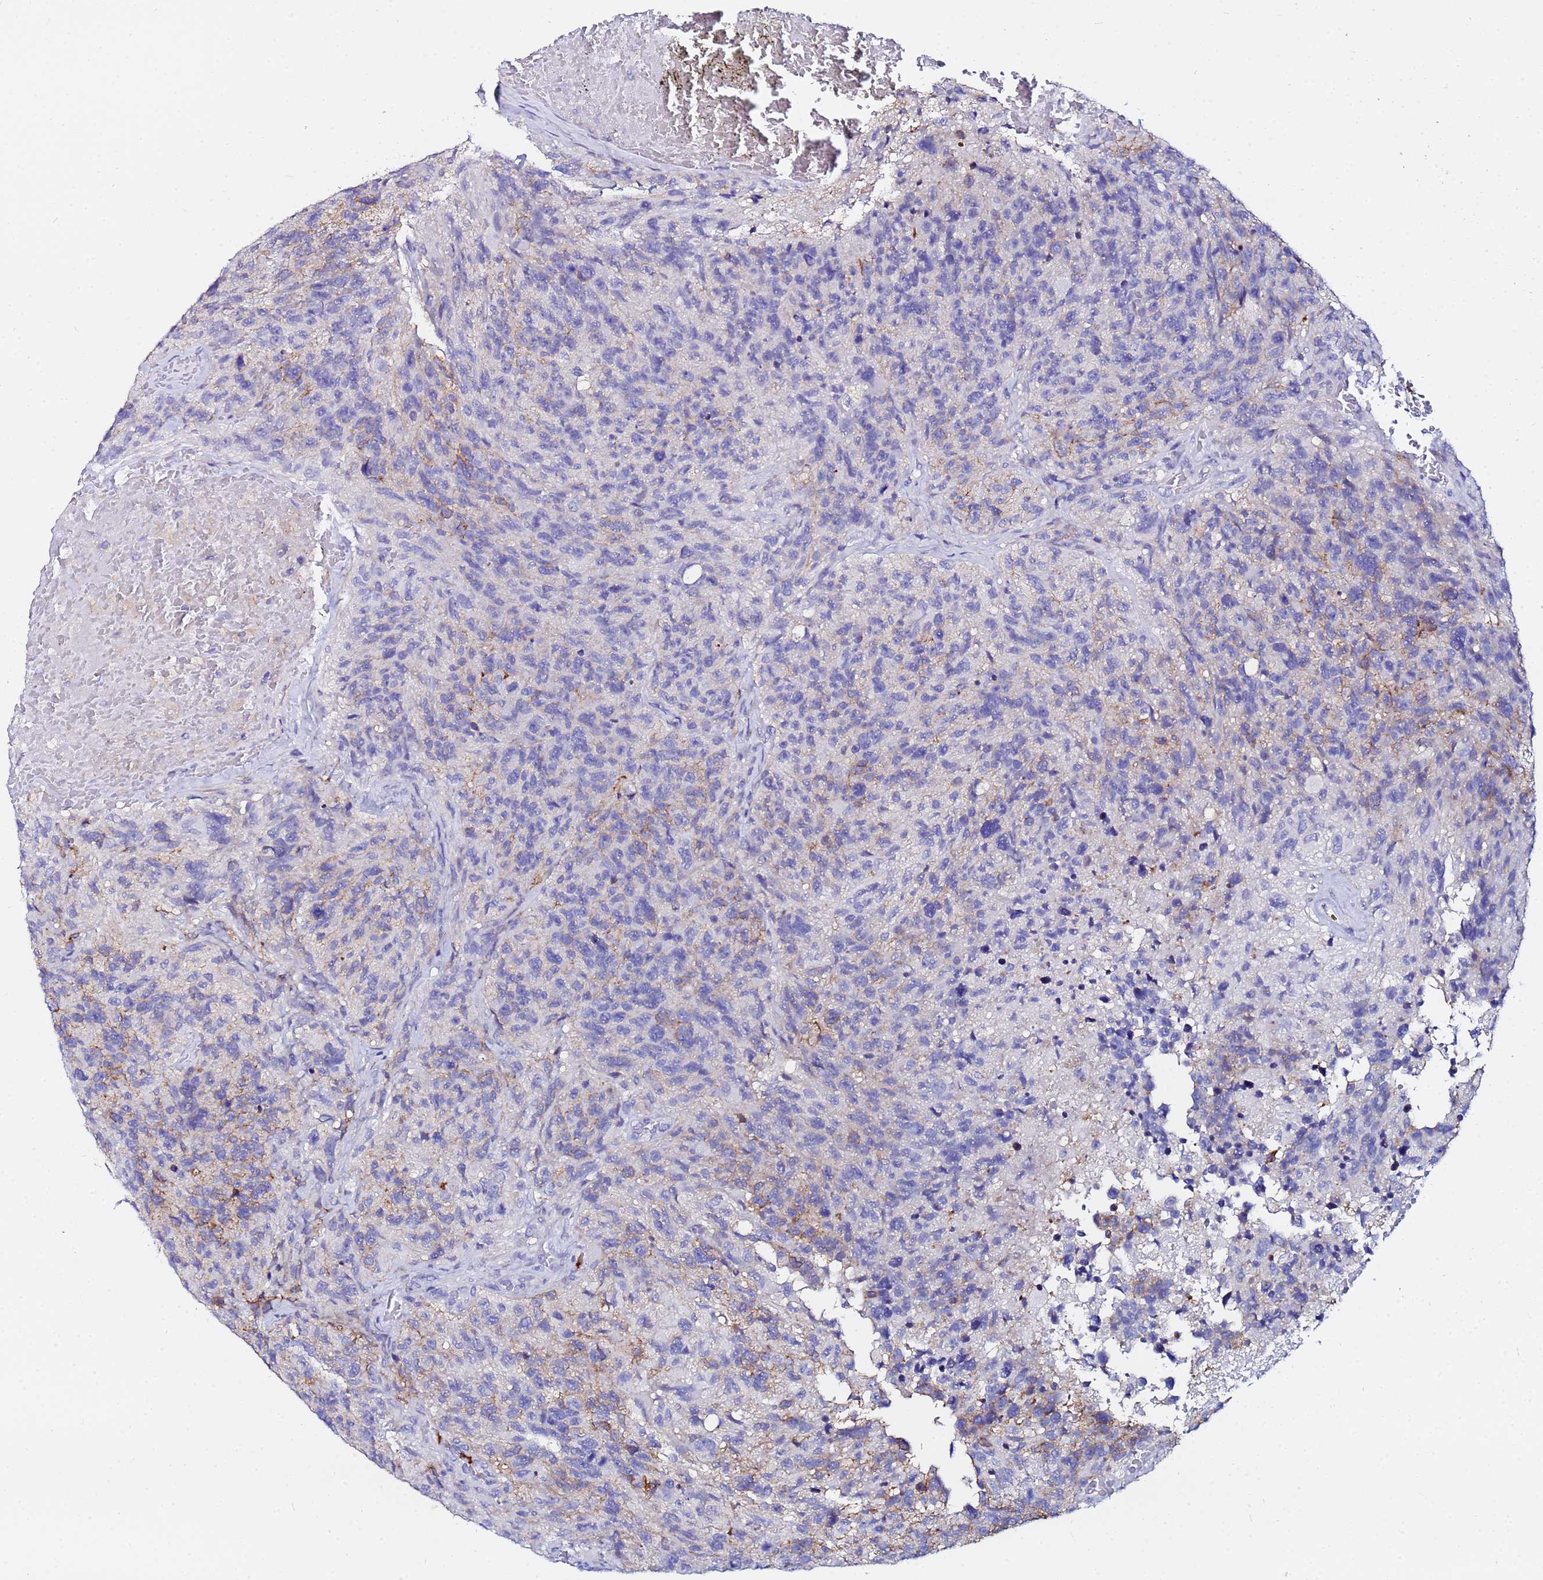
{"staining": {"intensity": "negative", "quantity": "none", "location": "none"}, "tissue": "glioma", "cell_type": "Tumor cells", "image_type": "cancer", "snomed": [{"axis": "morphology", "description": "Glioma, malignant, High grade"}, {"axis": "topography", "description": "Brain"}], "caption": "The photomicrograph shows no significant staining in tumor cells of malignant high-grade glioma. (Stains: DAB immunohistochemistry with hematoxylin counter stain, Microscopy: brightfield microscopy at high magnification).", "gene": "BASP1", "patient": {"sex": "male", "age": 69}}